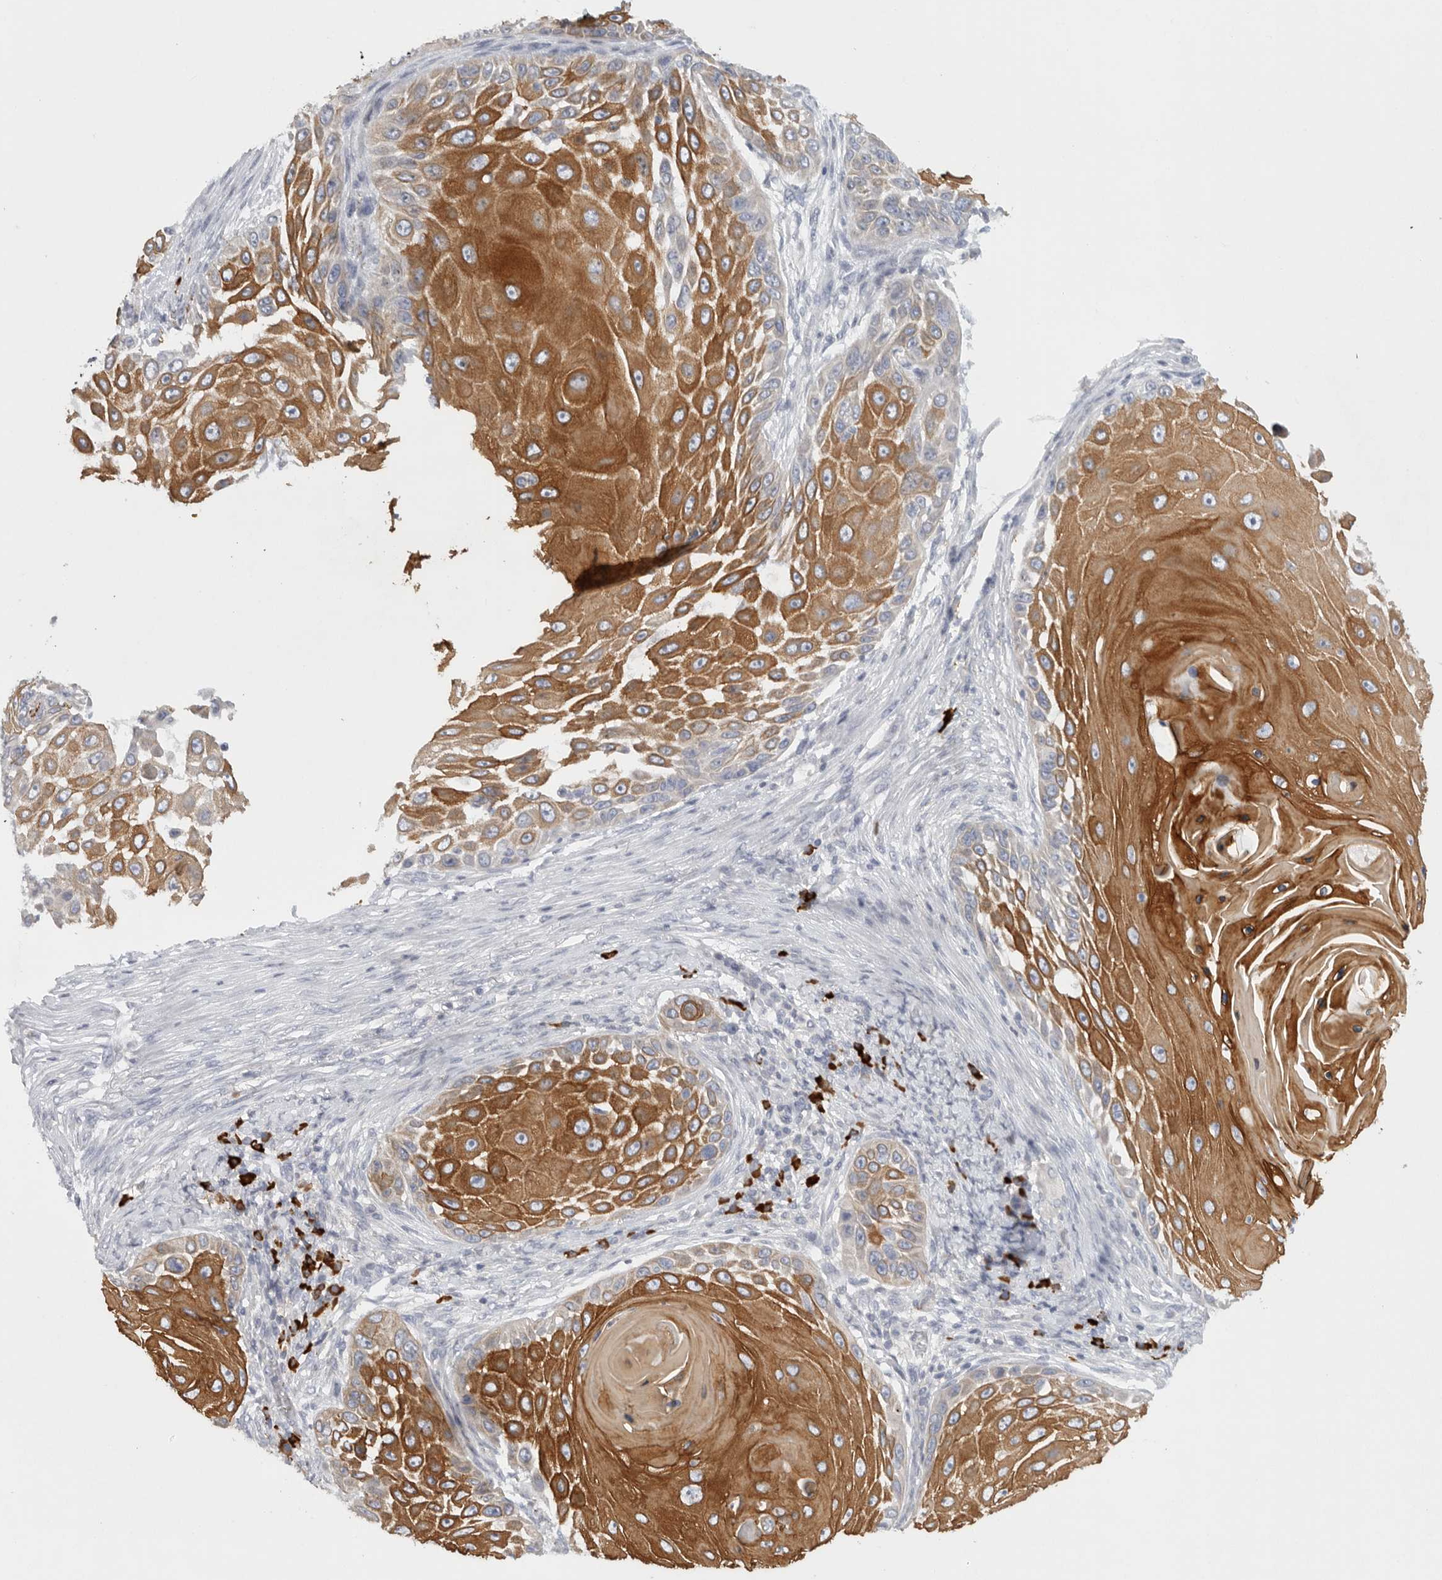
{"staining": {"intensity": "strong", "quantity": ">75%", "location": "cytoplasmic/membranous"}, "tissue": "skin cancer", "cell_type": "Tumor cells", "image_type": "cancer", "snomed": [{"axis": "morphology", "description": "Squamous cell carcinoma, NOS"}, {"axis": "topography", "description": "Skin"}], "caption": "Tumor cells demonstrate high levels of strong cytoplasmic/membranous positivity in approximately >75% of cells in skin cancer.", "gene": "TMEM69", "patient": {"sex": "female", "age": 44}}